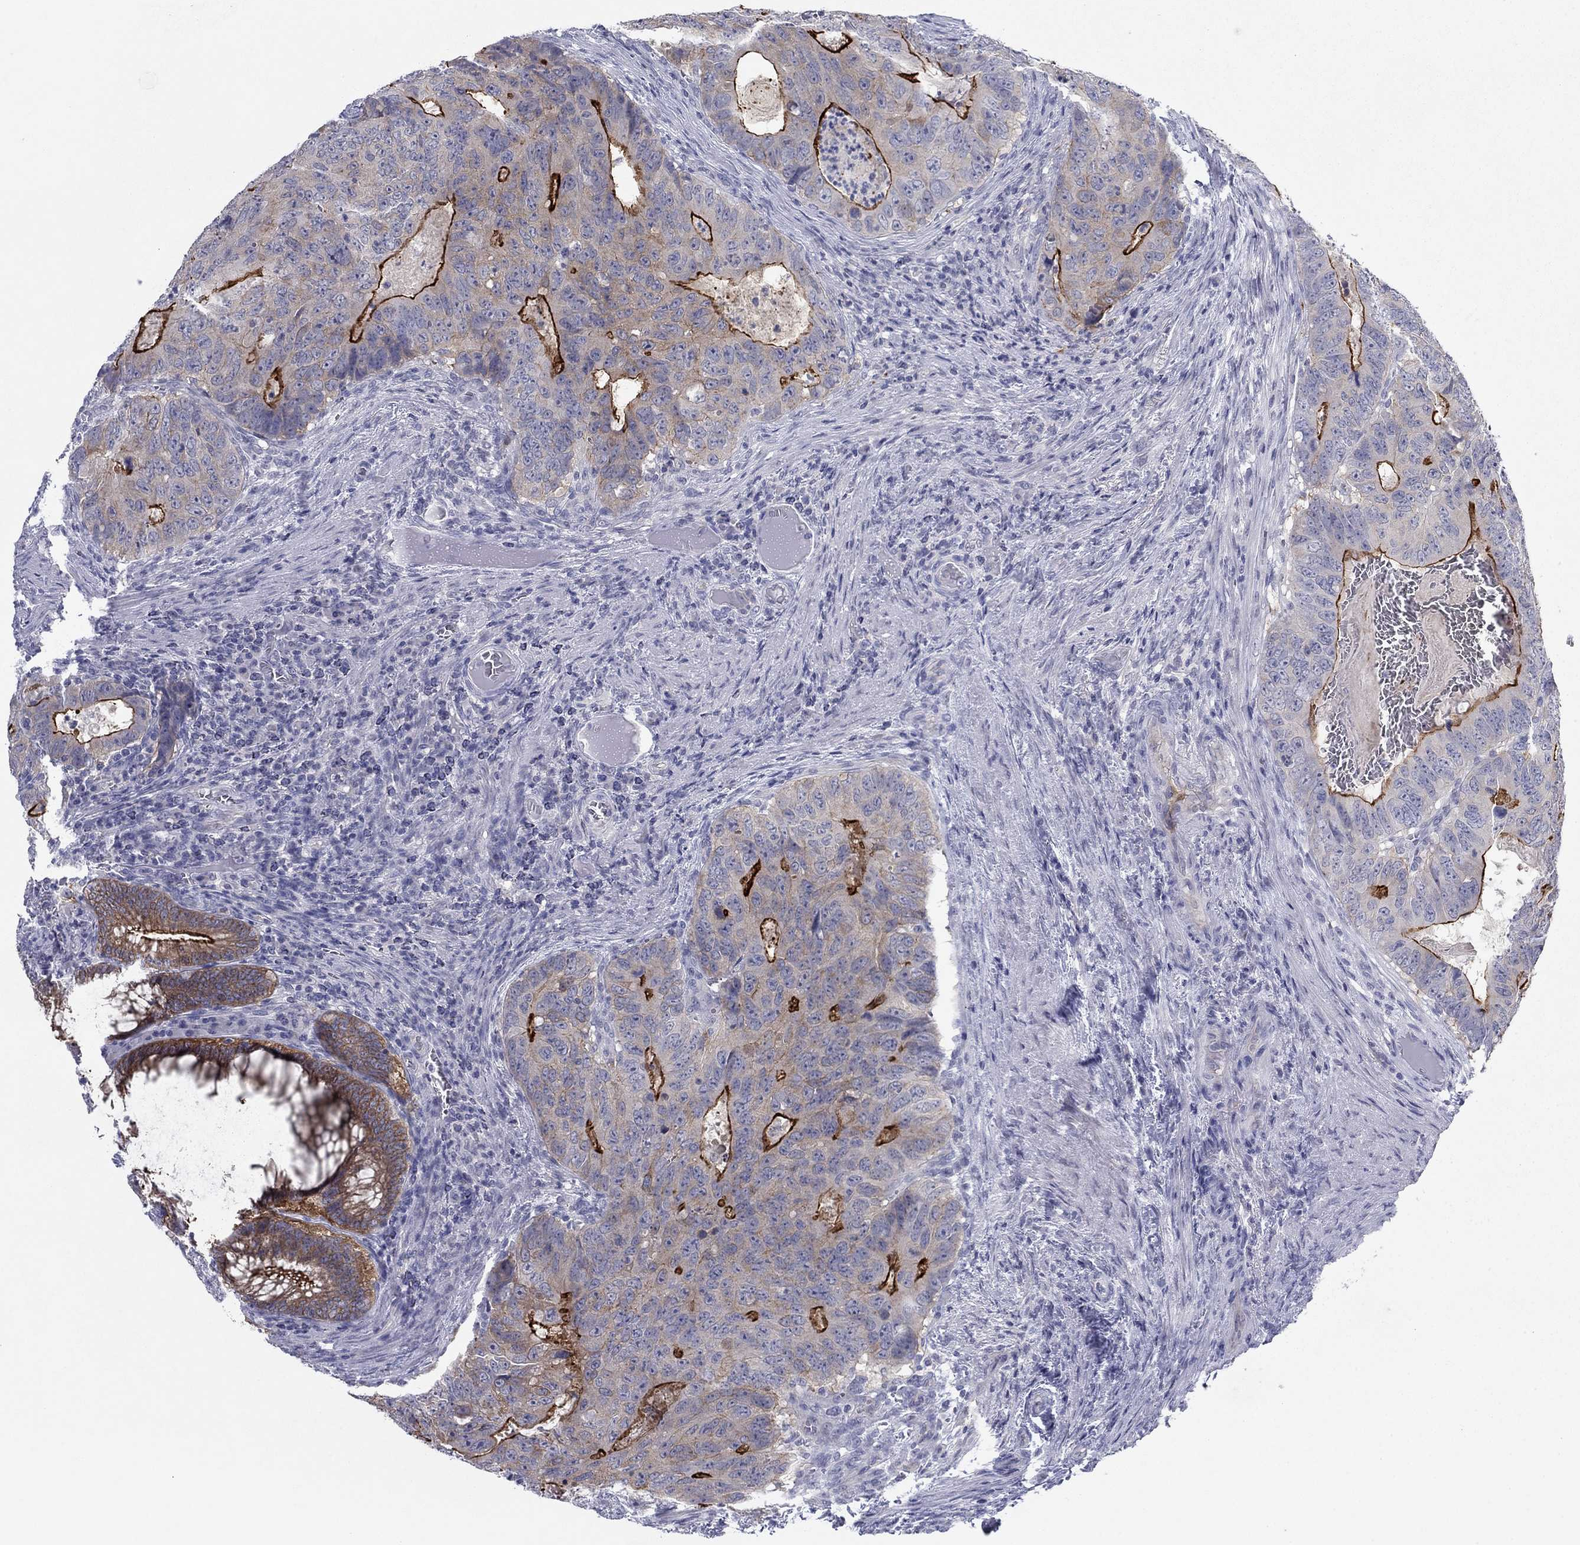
{"staining": {"intensity": "strong", "quantity": "25%-75%", "location": "cytoplasmic/membranous"}, "tissue": "colorectal cancer", "cell_type": "Tumor cells", "image_type": "cancer", "snomed": [{"axis": "morphology", "description": "Adenocarcinoma, NOS"}, {"axis": "topography", "description": "Colon"}], "caption": "Human adenocarcinoma (colorectal) stained with a protein marker displays strong staining in tumor cells.", "gene": "PLS1", "patient": {"sex": "male", "age": 79}}